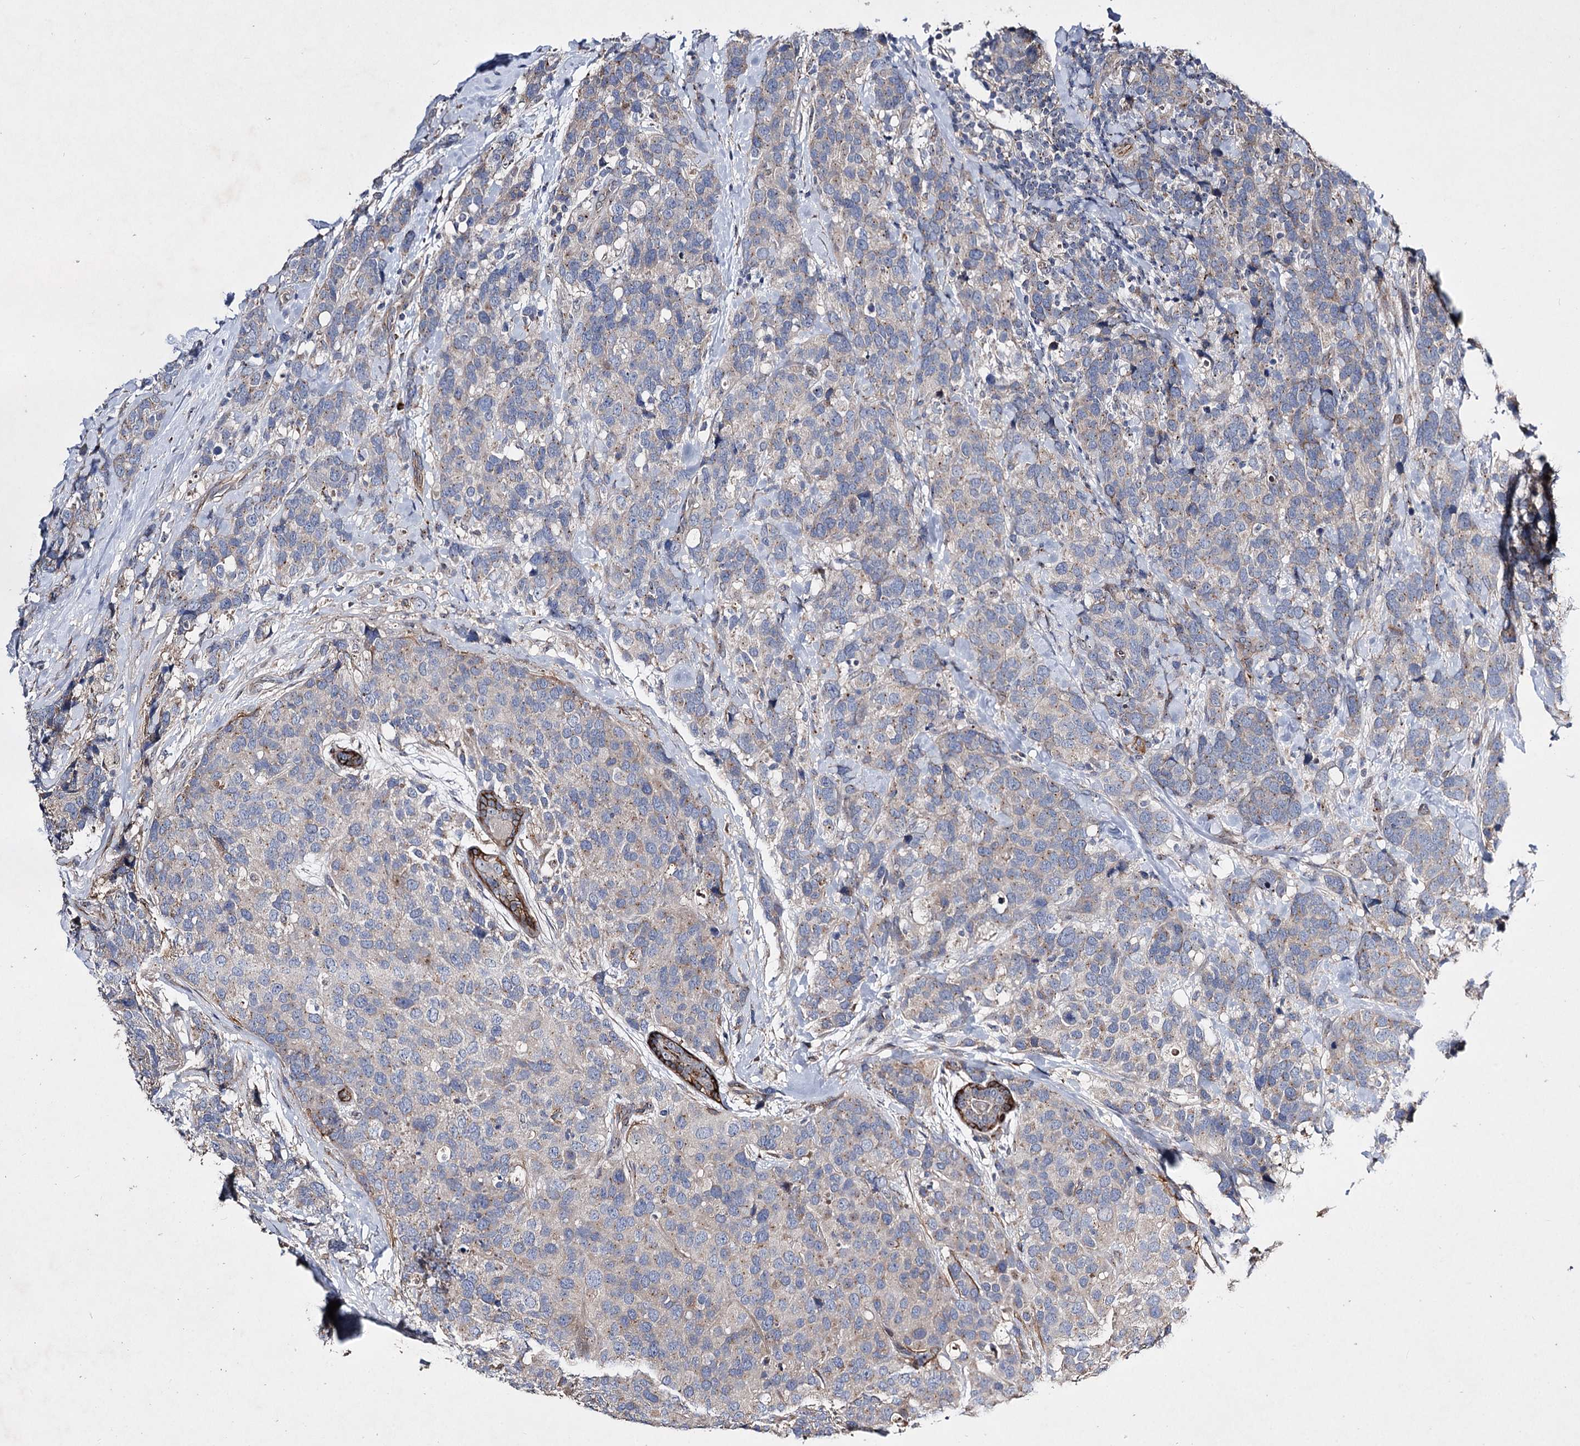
{"staining": {"intensity": "weak", "quantity": "<25%", "location": "cytoplasmic/membranous"}, "tissue": "breast cancer", "cell_type": "Tumor cells", "image_type": "cancer", "snomed": [{"axis": "morphology", "description": "Lobular carcinoma"}, {"axis": "topography", "description": "Breast"}], "caption": "High magnification brightfield microscopy of lobular carcinoma (breast) stained with DAB (3,3'-diaminobenzidine) (brown) and counterstained with hematoxylin (blue): tumor cells show no significant expression.", "gene": "MINDY3", "patient": {"sex": "female", "age": 59}}